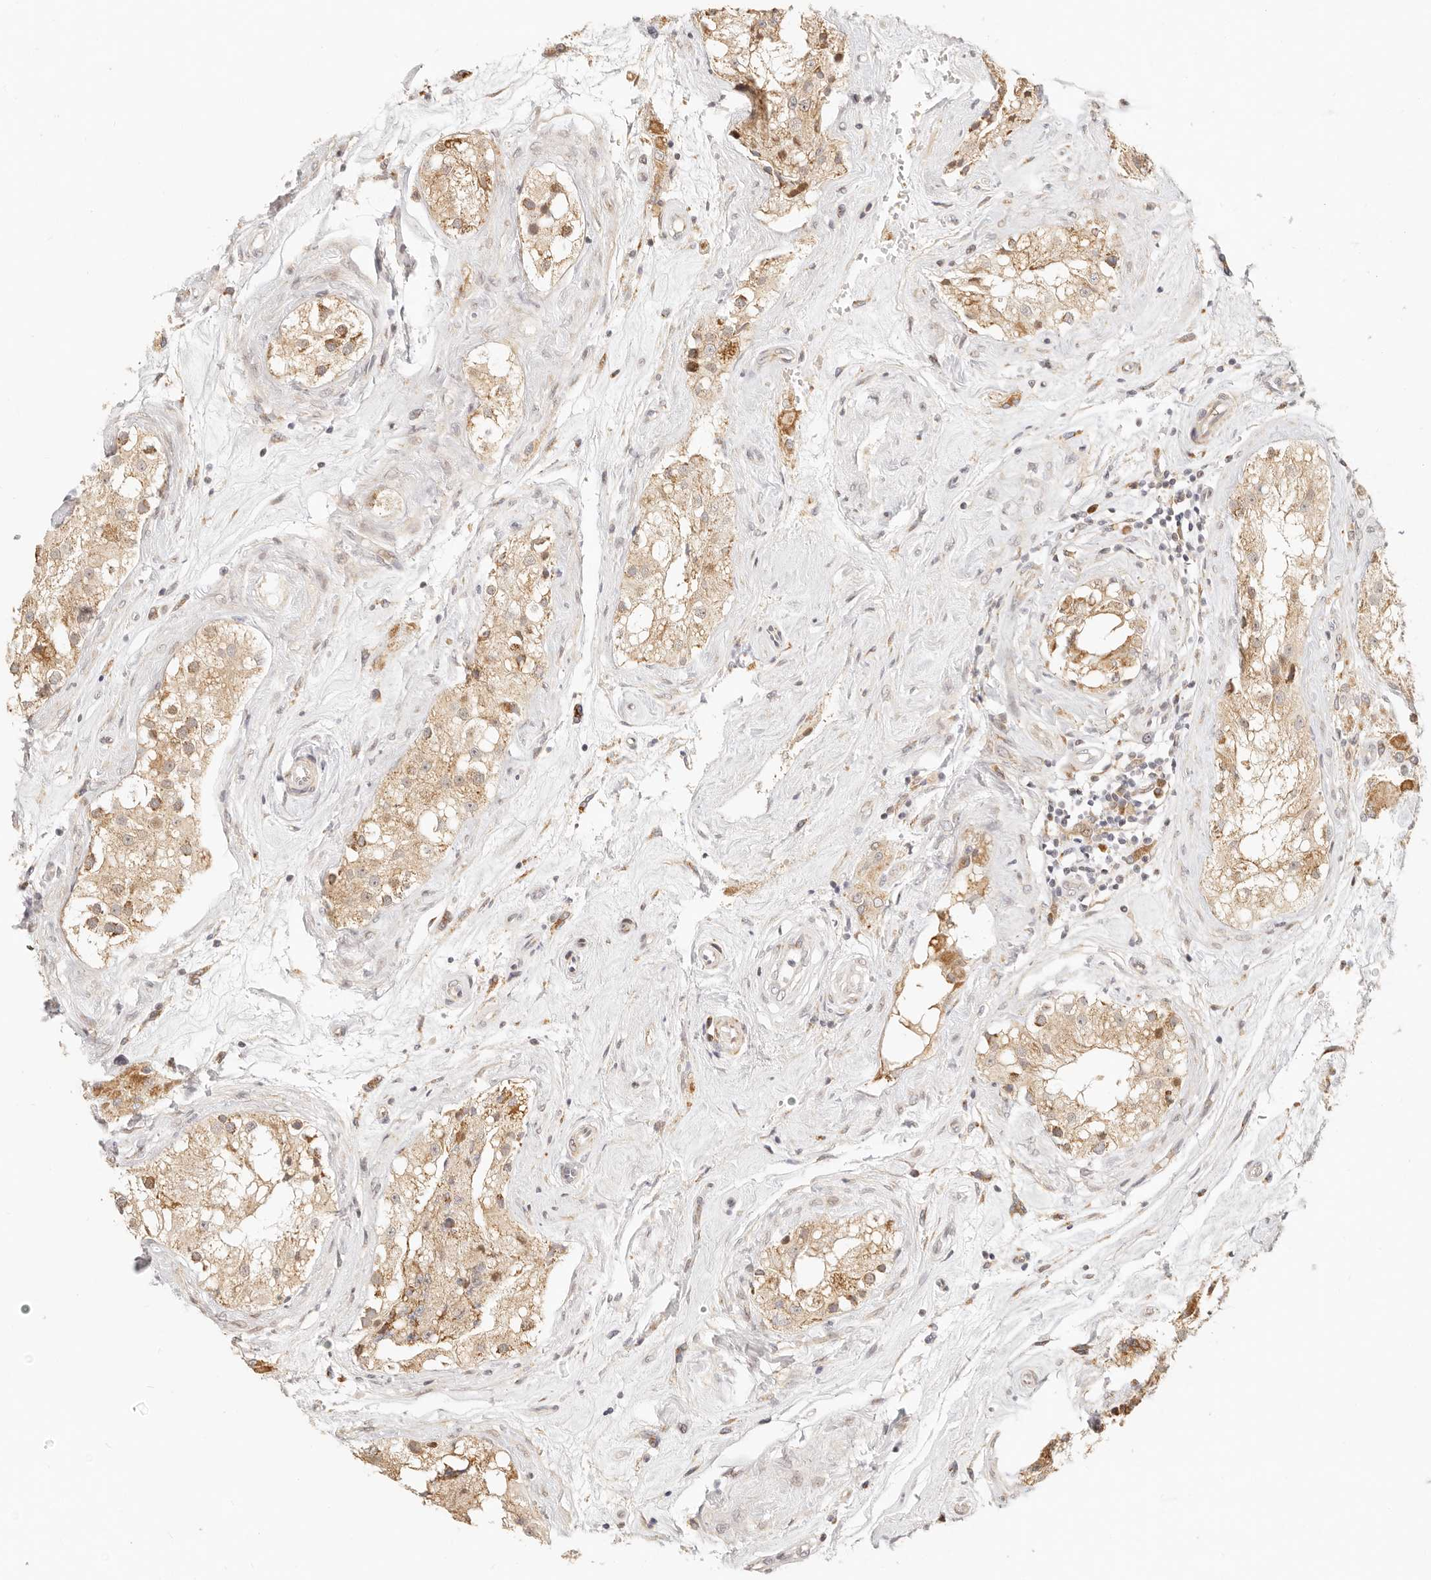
{"staining": {"intensity": "moderate", "quantity": ">75%", "location": "cytoplasmic/membranous"}, "tissue": "testis", "cell_type": "Cells in seminiferous ducts", "image_type": "normal", "snomed": [{"axis": "morphology", "description": "Normal tissue, NOS"}, {"axis": "topography", "description": "Testis"}], "caption": "Moderate cytoplasmic/membranous expression for a protein is identified in approximately >75% of cells in seminiferous ducts of normal testis using immunohistochemistry.", "gene": "FAM20B", "patient": {"sex": "male", "age": 84}}